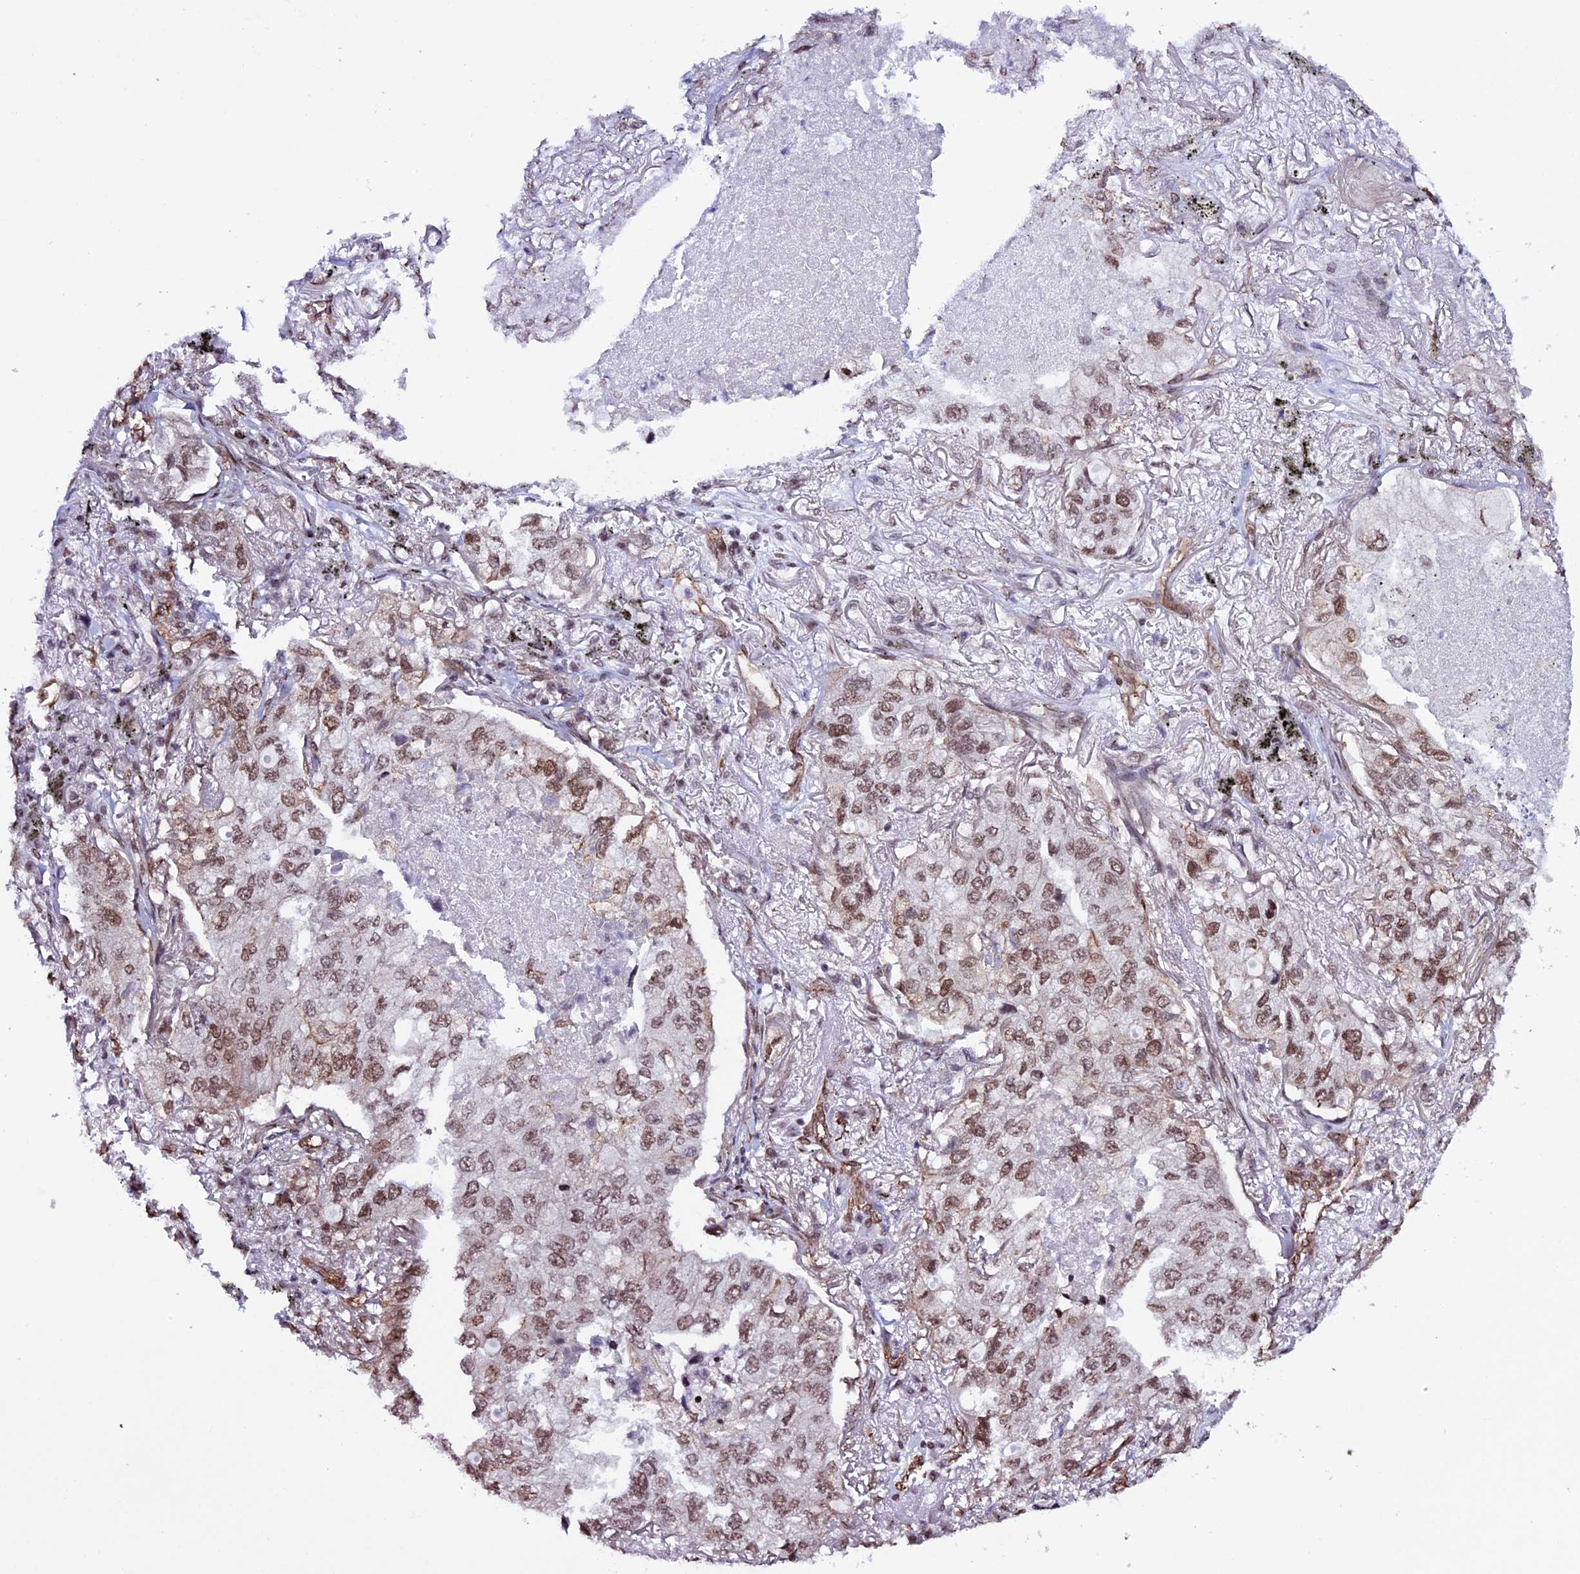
{"staining": {"intensity": "moderate", "quantity": ">75%", "location": "nuclear"}, "tissue": "lung cancer", "cell_type": "Tumor cells", "image_type": "cancer", "snomed": [{"axis": "morphology", "description": "Adenocarcinoma, NOS"}, {"axis": "topography", "description": "Lung"}], "caption": "Human lung cancer (adenocarcinoma) stained with a brown dye shows moderate nuclear positive positivity in about >75% of tumor cells.", "gene": "MPHOSPH8", "patient": {"sex": "male", "age": 65}}